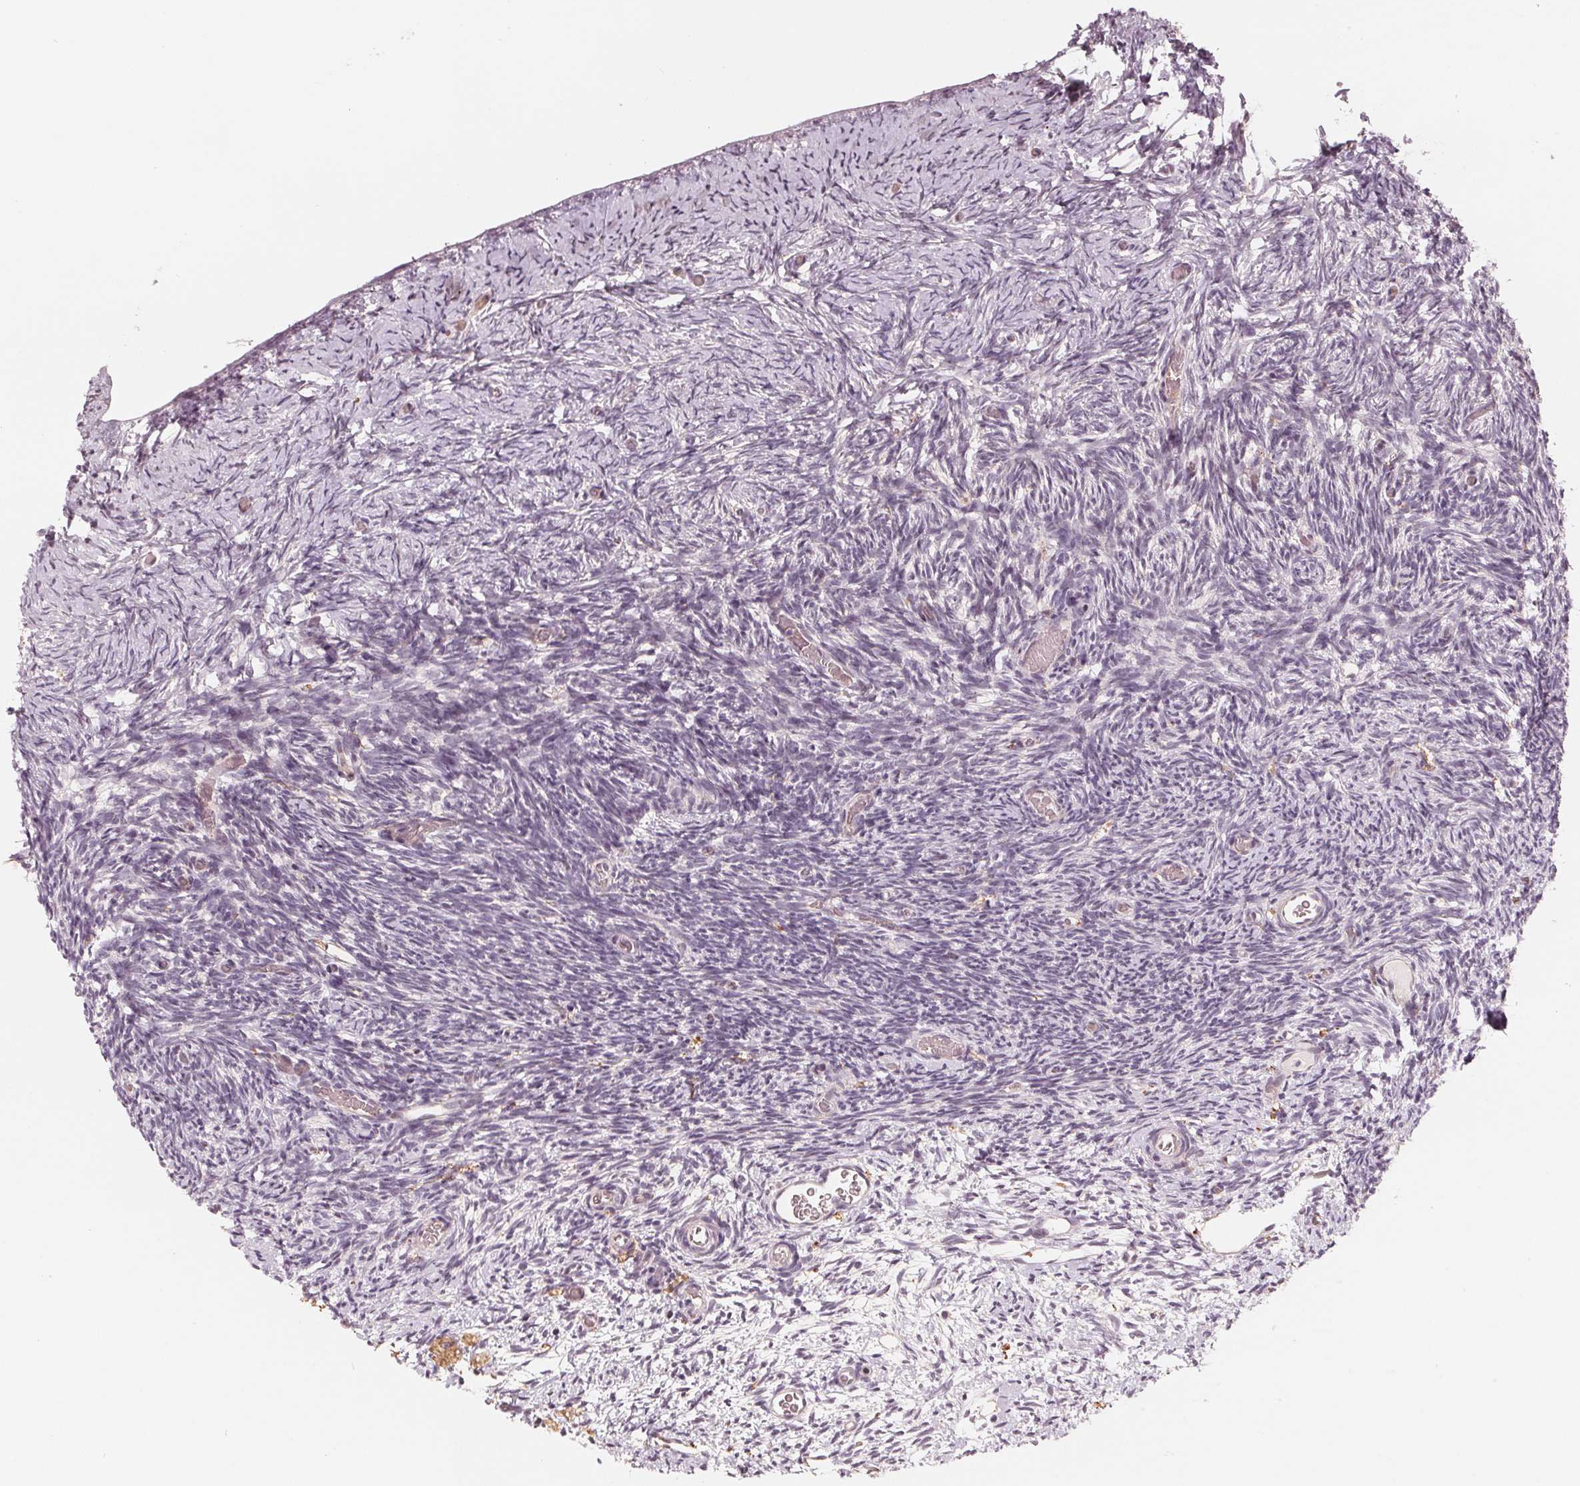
{"staining": {"intensity": "weak", "quantity": ">75%", "location": "cytoplasmic/membranous"}, "tissue": "ovary", "cell_type": "Follicle cells", "image_type": "normal", "snomed": [{"axis": "morphology", "description": "Normal tissue, NOS"}, {"axis": "topography", "description": "Ovary"}], "caption": "This photomicrograph displays immunohistochemistry staining of normal human ovary, with low weak cytoplasmic/membranous staining in approximately >75% of follicle cells.", "gene": "IL9R", "patient": {"sex": "female", "age": 39}}